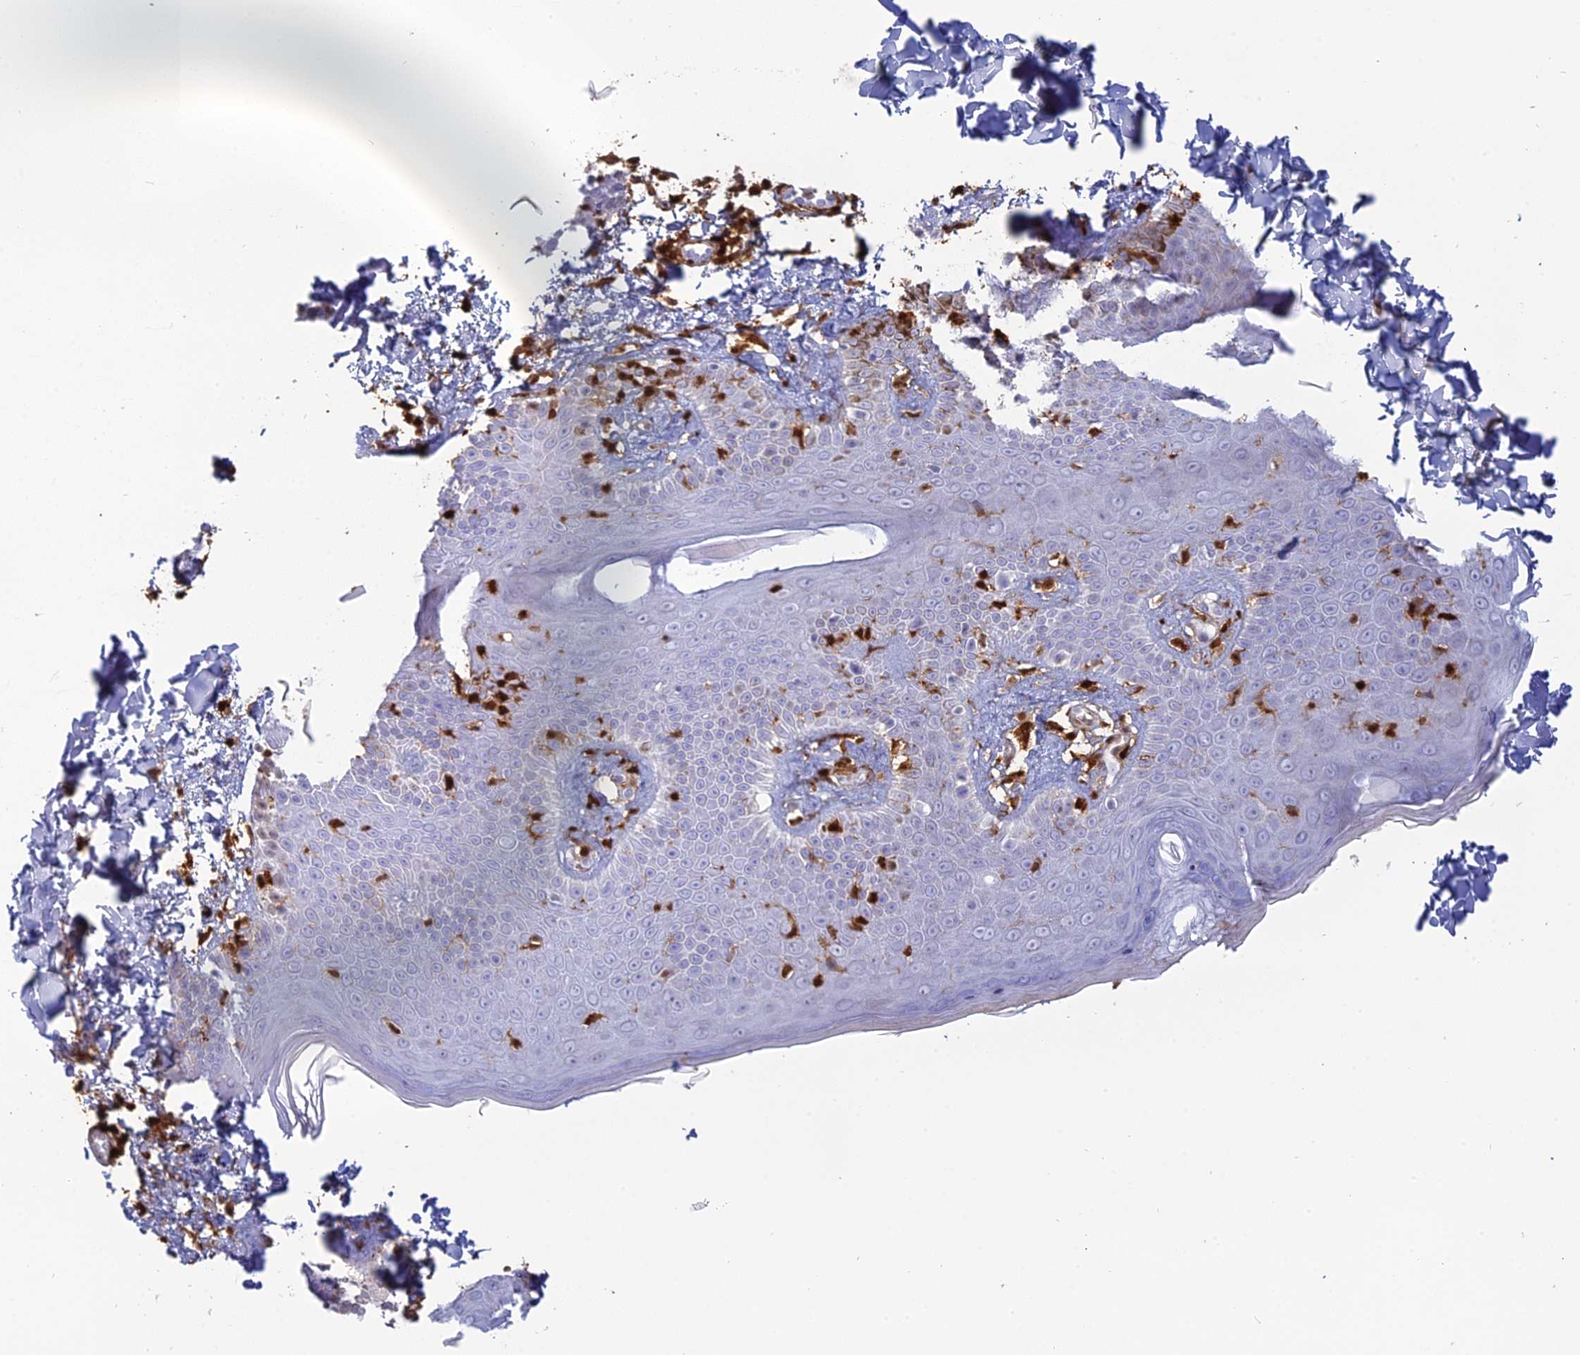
{"staining": {"intensity": "negative", "quantity": "none", "location": "none"}, "tissue": "skin", "cell_type": "Fibroblasts", "image_type": "normal", "snomed": [{"axis": "morphology", "description": "Normal tissue, NOS"}, {"axis": "topography", "description": "Skin"}], "caption": "IHC of normal human skin demonstrates no expression in fibroblasts. (DAB IHC, high magnification).", "gene": "PGBD4", "patient": {"sex": "male", "age": 52}}